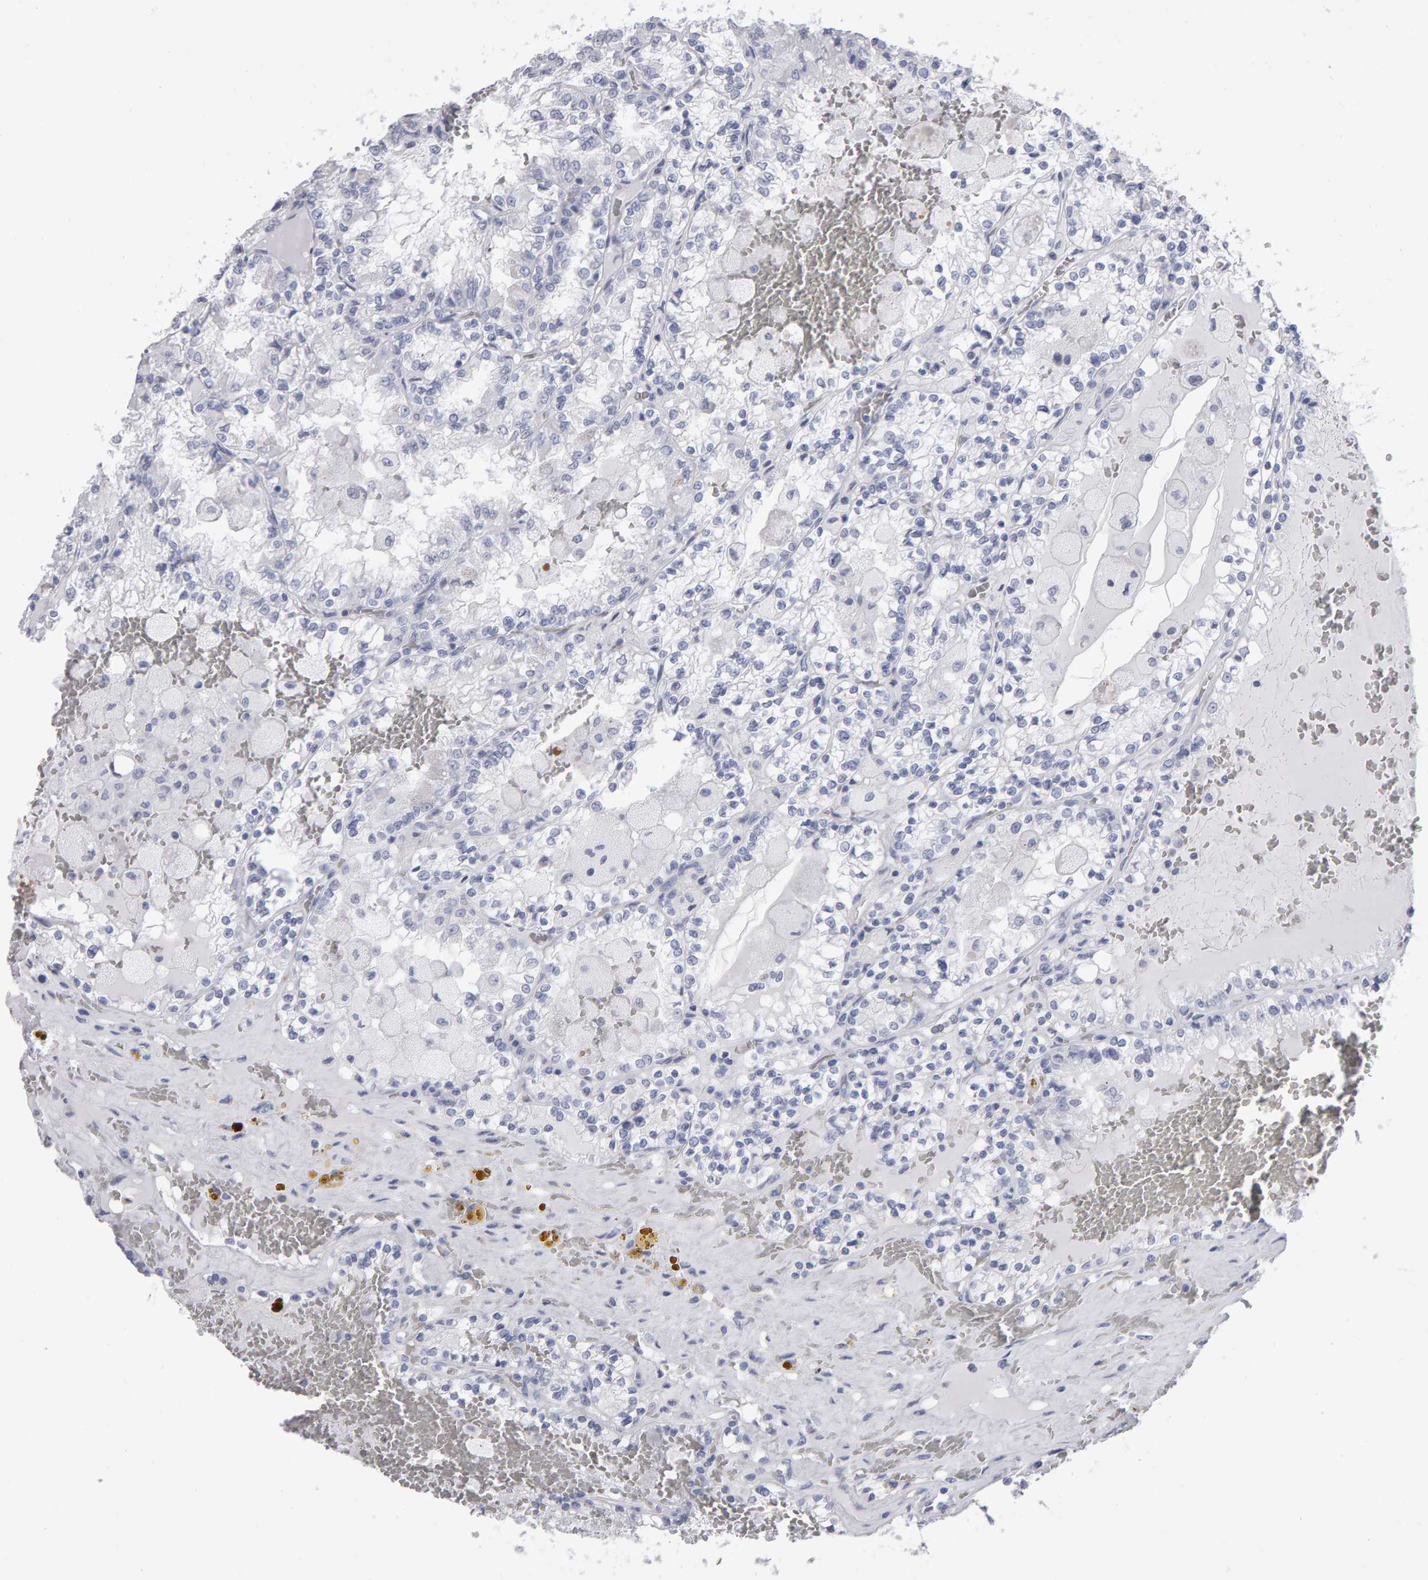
{"staining": {"intensity": "negative", "quantity": "none", "location": "none"}, "tissue": "renal cancer", "cell_type": "Tumor cells", "image_type": "cancer", "snomed": [{"axis": "morphology", "description": "Adenocarcinoma, NOS"}, {"axis": "topography", "description": "Kidney"}], "caption": "DAB immunohistochemical staining of renal cancer displays no significant staining in tumor cells.", "gene": "NCDN", "patient": {"sex": "female", "age": 56}}